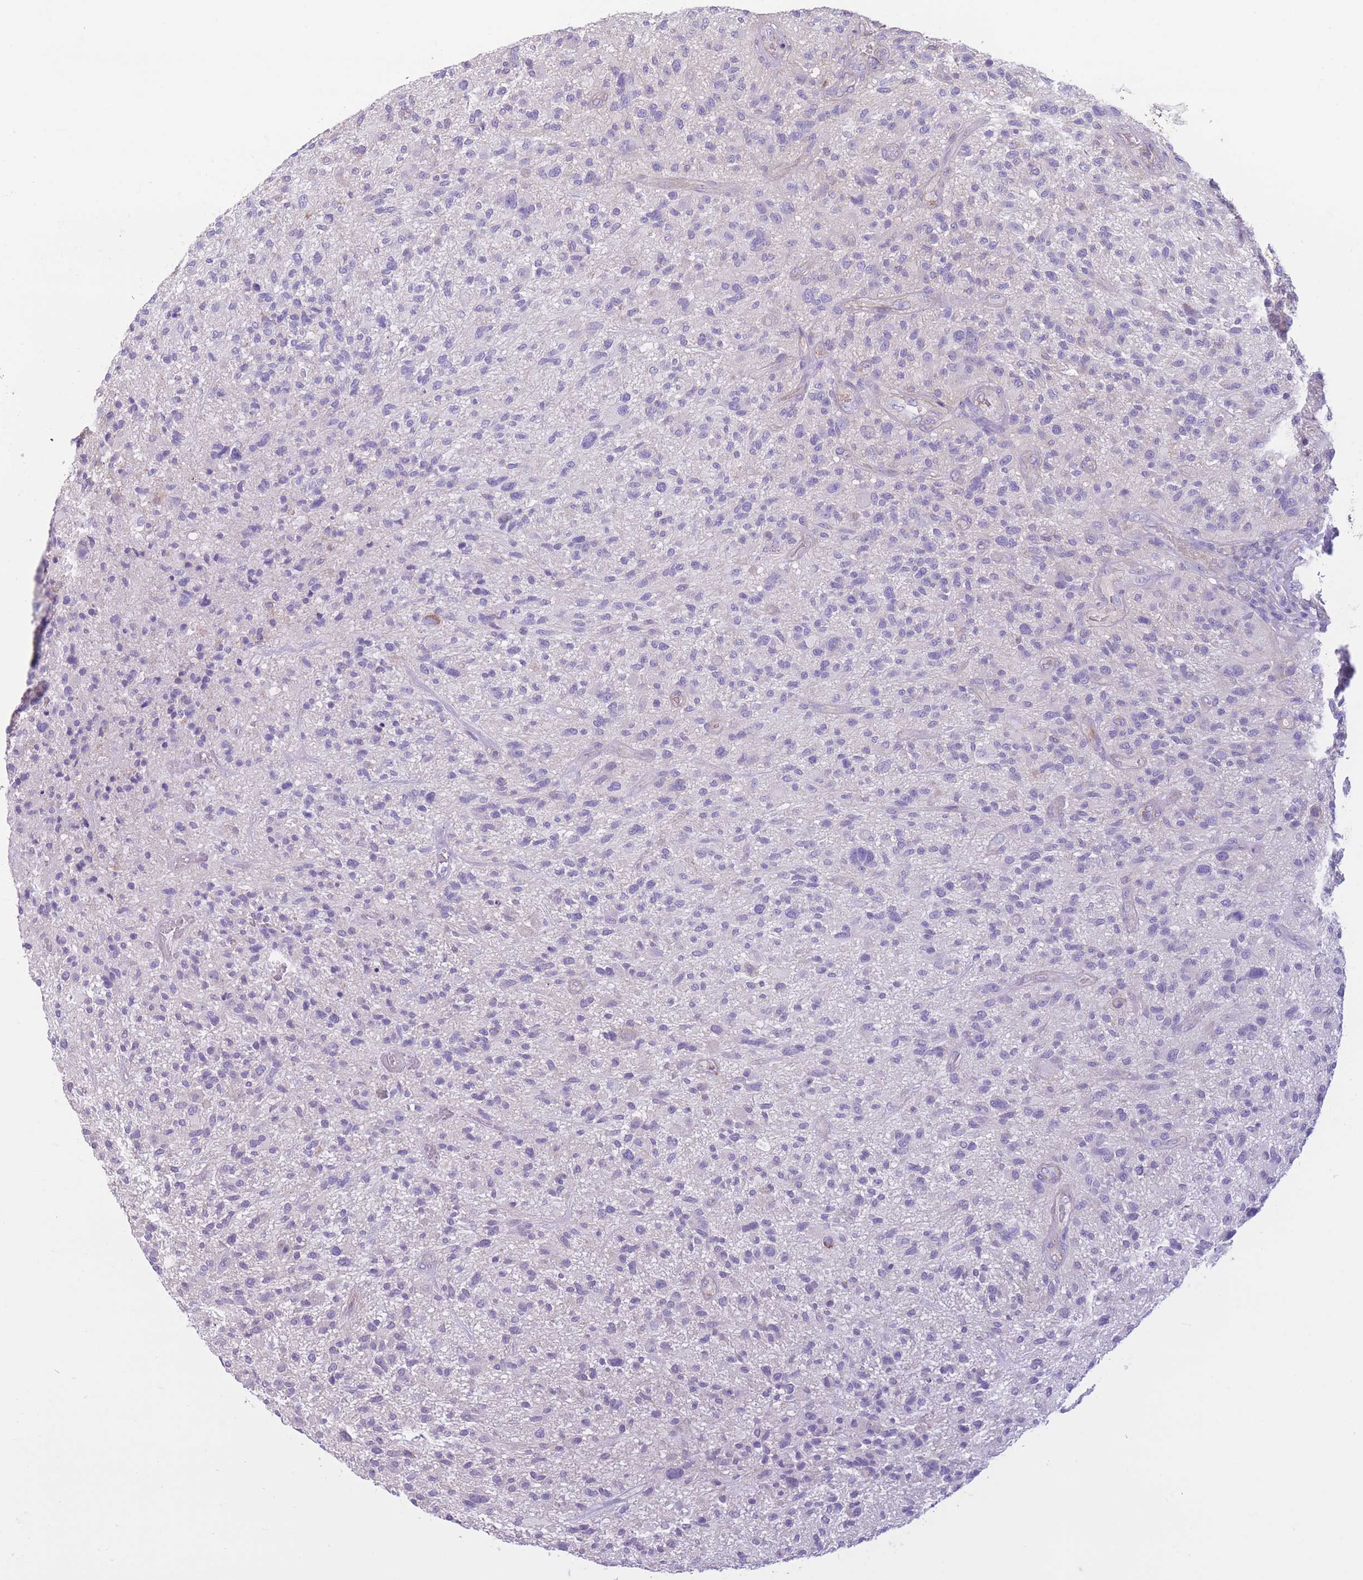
{"staining": {"intensity": "negative", "quantity": "none", "location": "none"}, "tissue": "glioma", "cell_type": "Tumor cells", "image_type": "cancer", "snomed": [{"axis": "morphology", "description": "Glioma, malignant, High grade"}, {"axis": "topography", "description": "Brain"}], "caption": "A histopathology image of human malignant glioma (high-grade) is negative for staining in tumor cells. (Brightfield microscopy of DAB (3,3'-diaminobenzidine) immunohistochemistry (IHC) at high magnification).", "gene": "PDHA1", "patient": {"sex": "male", "age": 47}}